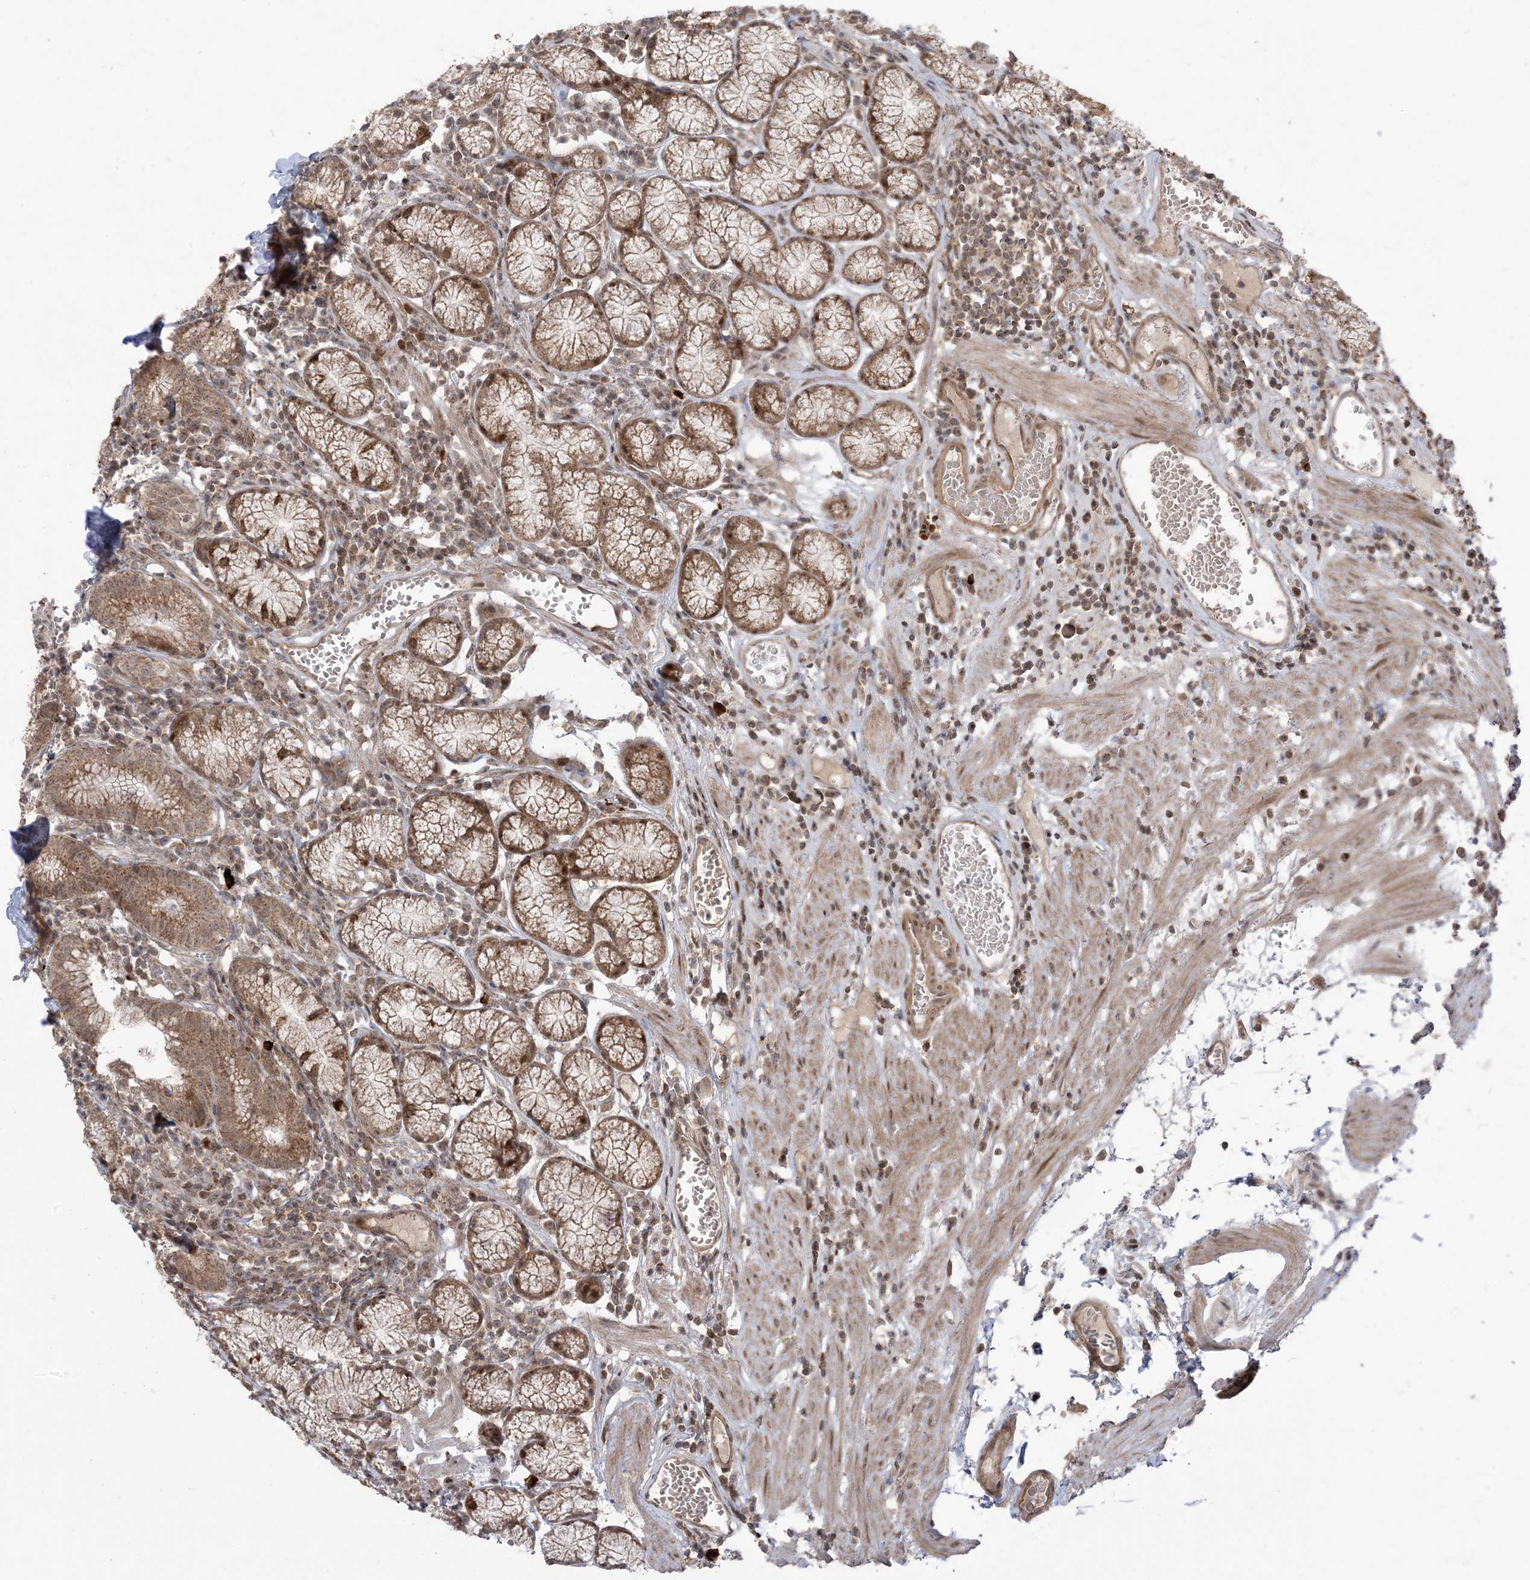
{"staining": {"intensity": "strong", "quantity": "25%-75%", "location": "cytoplasmic/membranous"}, "tissue": "stomach", "cell_type": "Glandular cells", "image_type": "normal", "snomed": [{"axis": "morphology", "description": "Normal tissue, NOS"}, {"axis": "topography", "description": "Stomach"}], "caption": "Protein staining reveals strong cytoplasmic/membranous staining in about 25%-75% of glandular cells in normal stomach. (DAB (3,3'-diaminobenzidine) IHC, brown staining for protein, blue staining for nuclei).", "gene": "PHLDB2", "patient": {"sex": "male", "age": 55}}